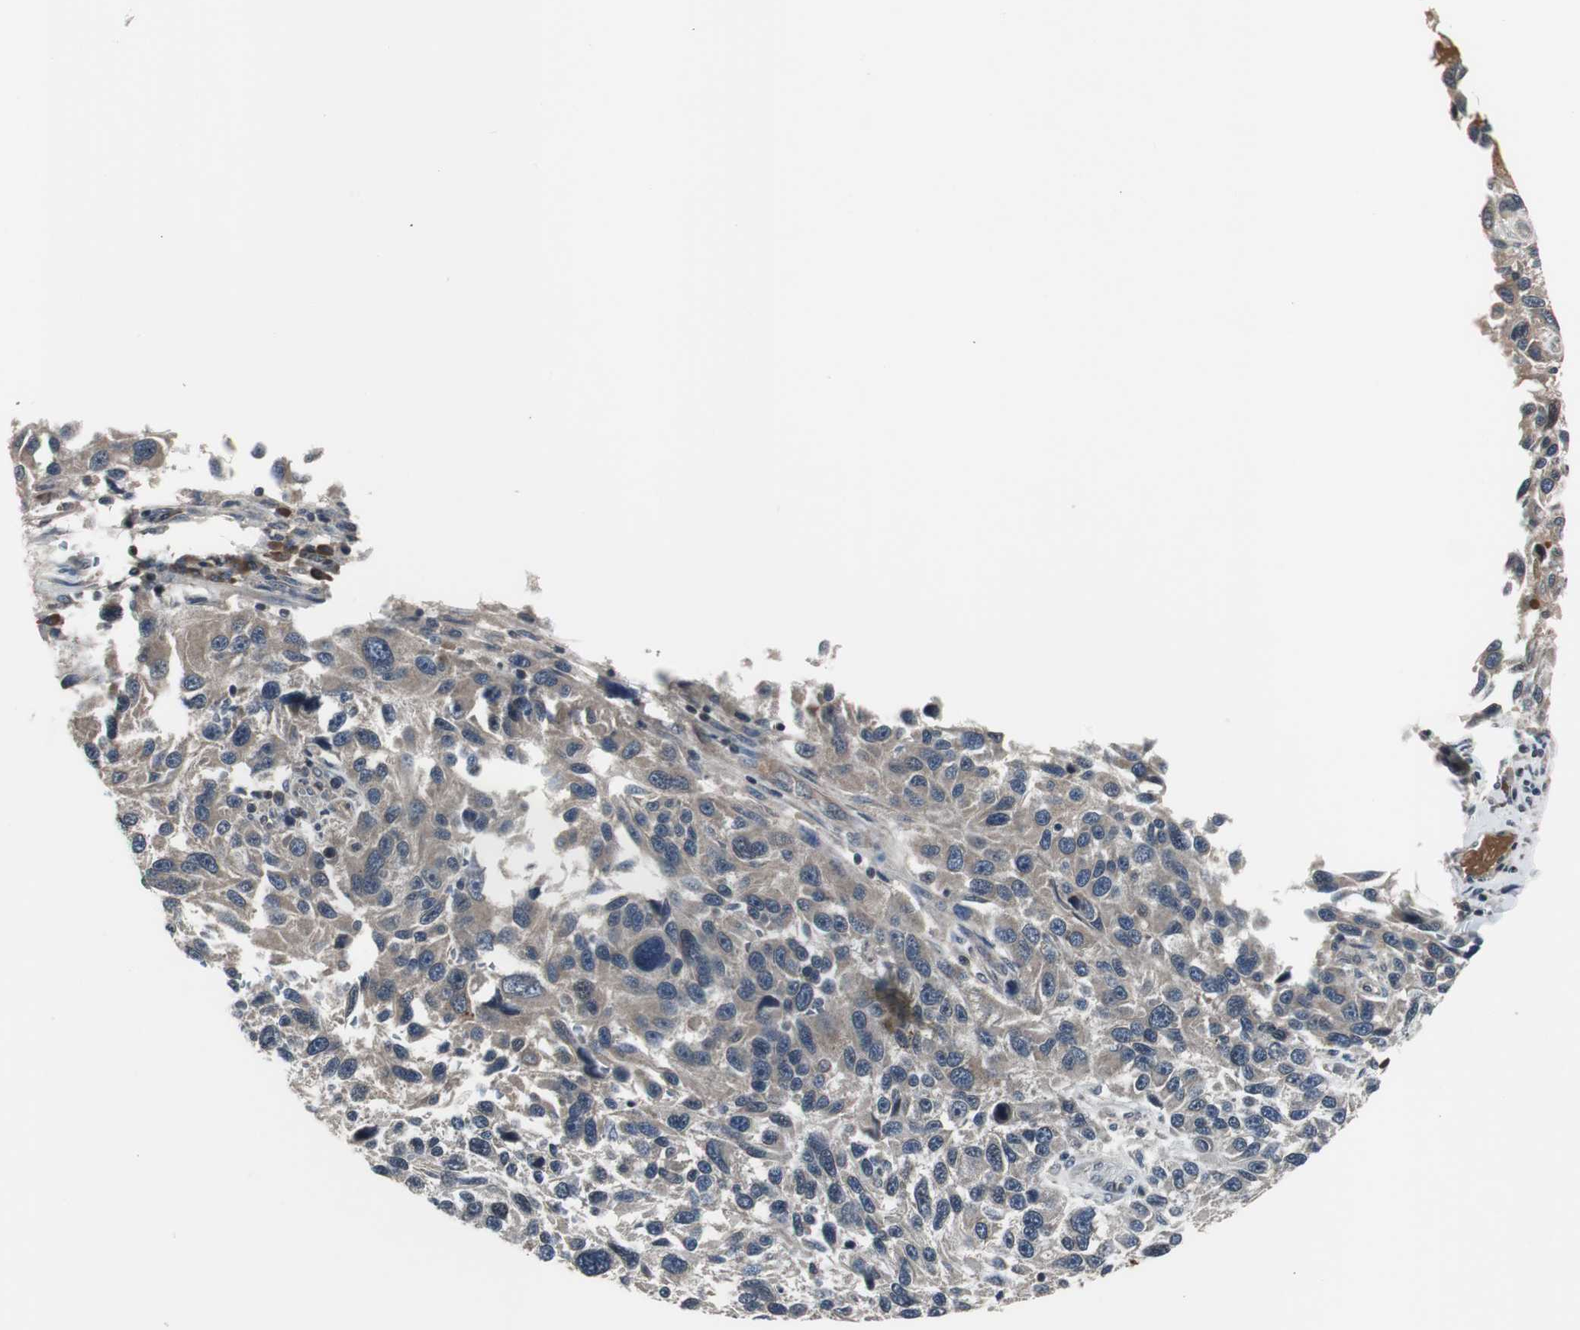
{"staining": {"intensity": "weak", "quantity": ">75%", "location": "cytoplasmic/membranous"}, "tissue": "melanoma", "cell_type": "Tumor cells", "image_type": "cancer", "snomed": [{"axis": "morphology", "description": "Malignant melanoma, NOS"}, {"axis": "topography", "description": "Skin"}], "caption": "Tumor cells reveal low levels of weak cytoplasmic/membranous expression in about >75% of cells in human melanoma.", "gene": "ZMPSTE24", "patient": {"sex": "male", "age": 53}}